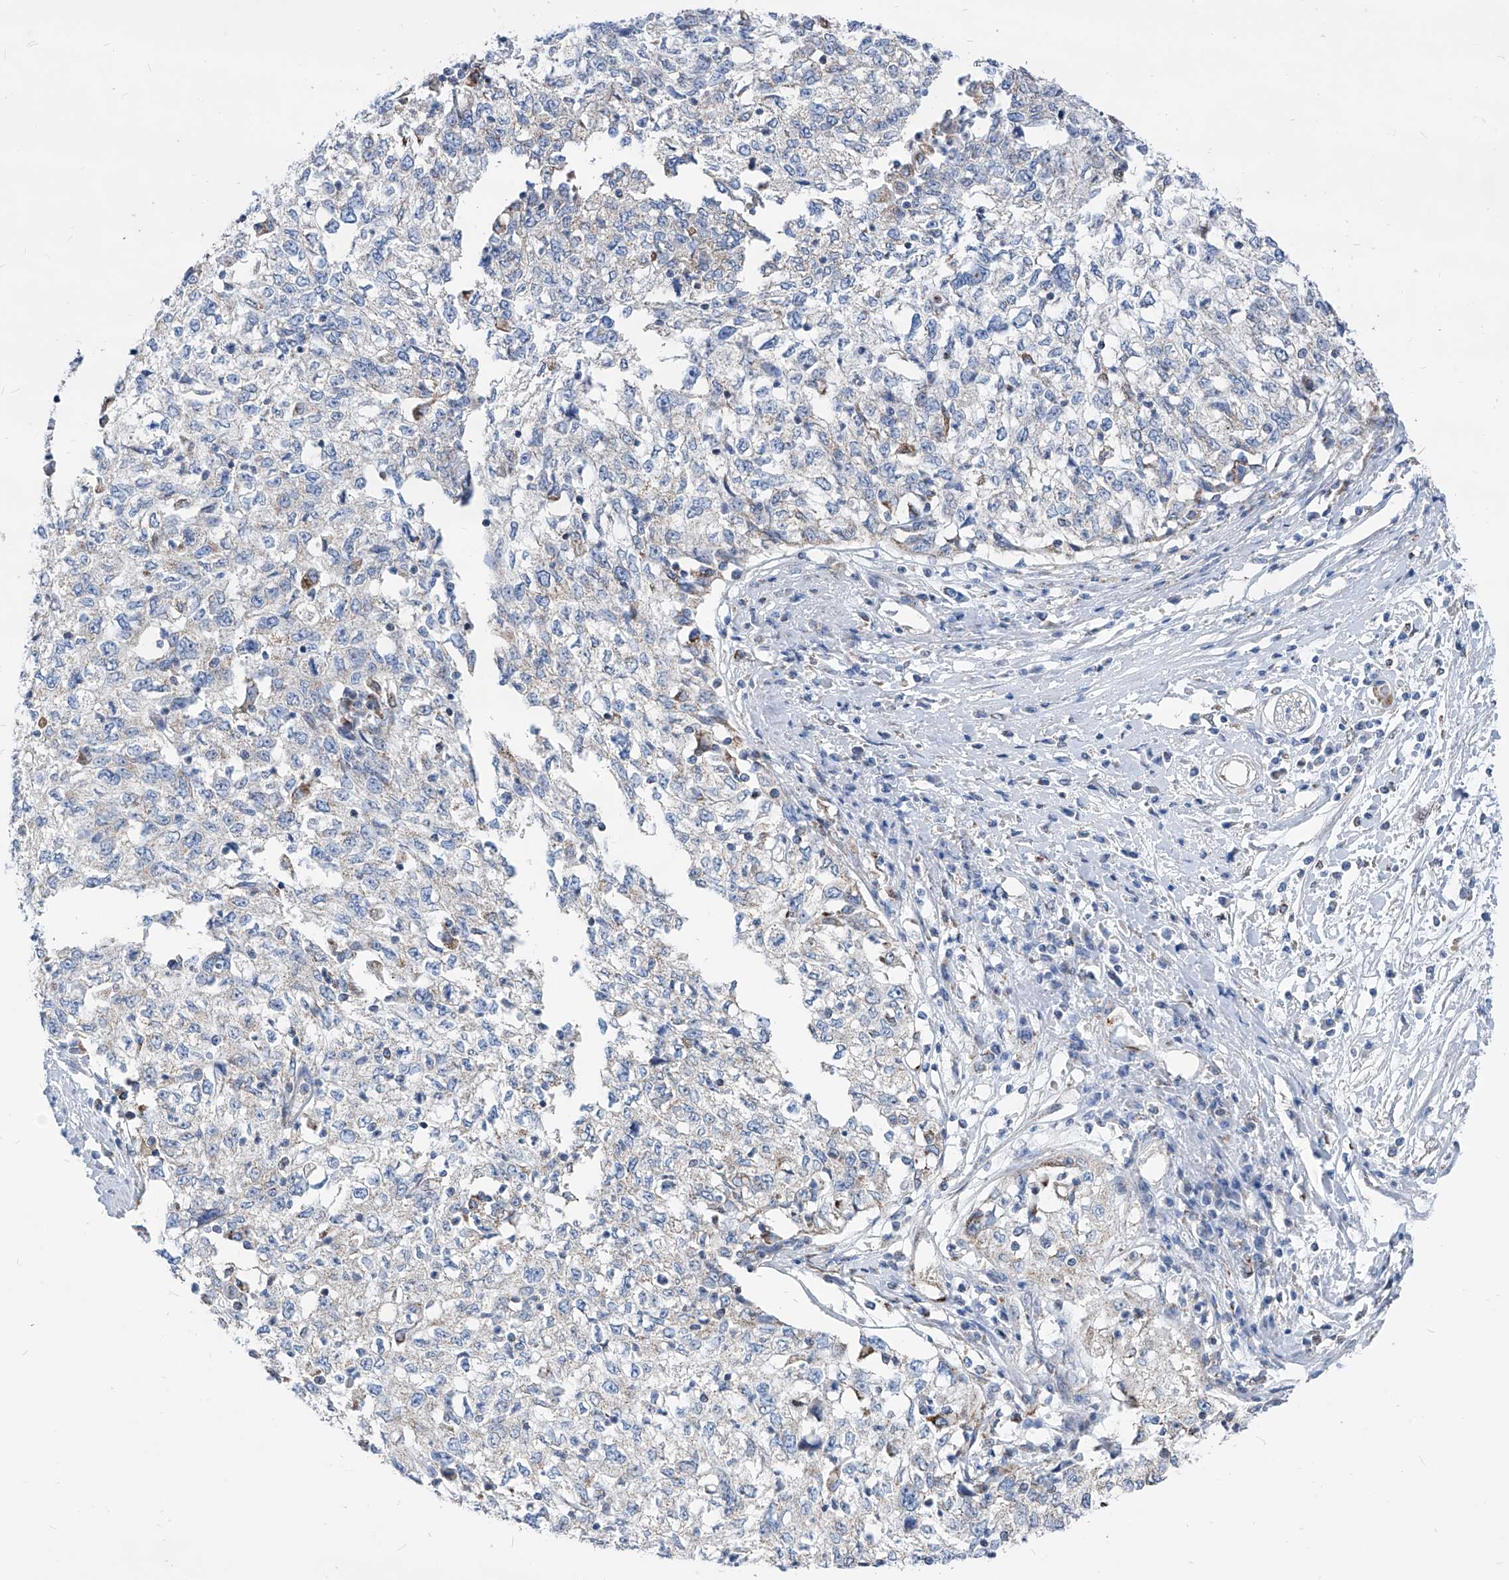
{"staining": {"intensity": "negative", "quantity": "none", "location": "none"}, "tissue": "cervical cancer", "cell_type": "Tumor cells", "image_type": "cancer", "snomed": [{"axis": "morphology", "description": "Squamous cell carcinoma, NOS"}, {"axis": "topography", "description": "Cervix"}], "caption": "Tumor cells are negative for brown protein staining in squamous cell carcinoma (cervical). (Brightfield microscopy of DAB immunohistochemistry (IHC) at high magnification).", "gene": "AGPS", "patient": {"sex": "female", "age": 57}}